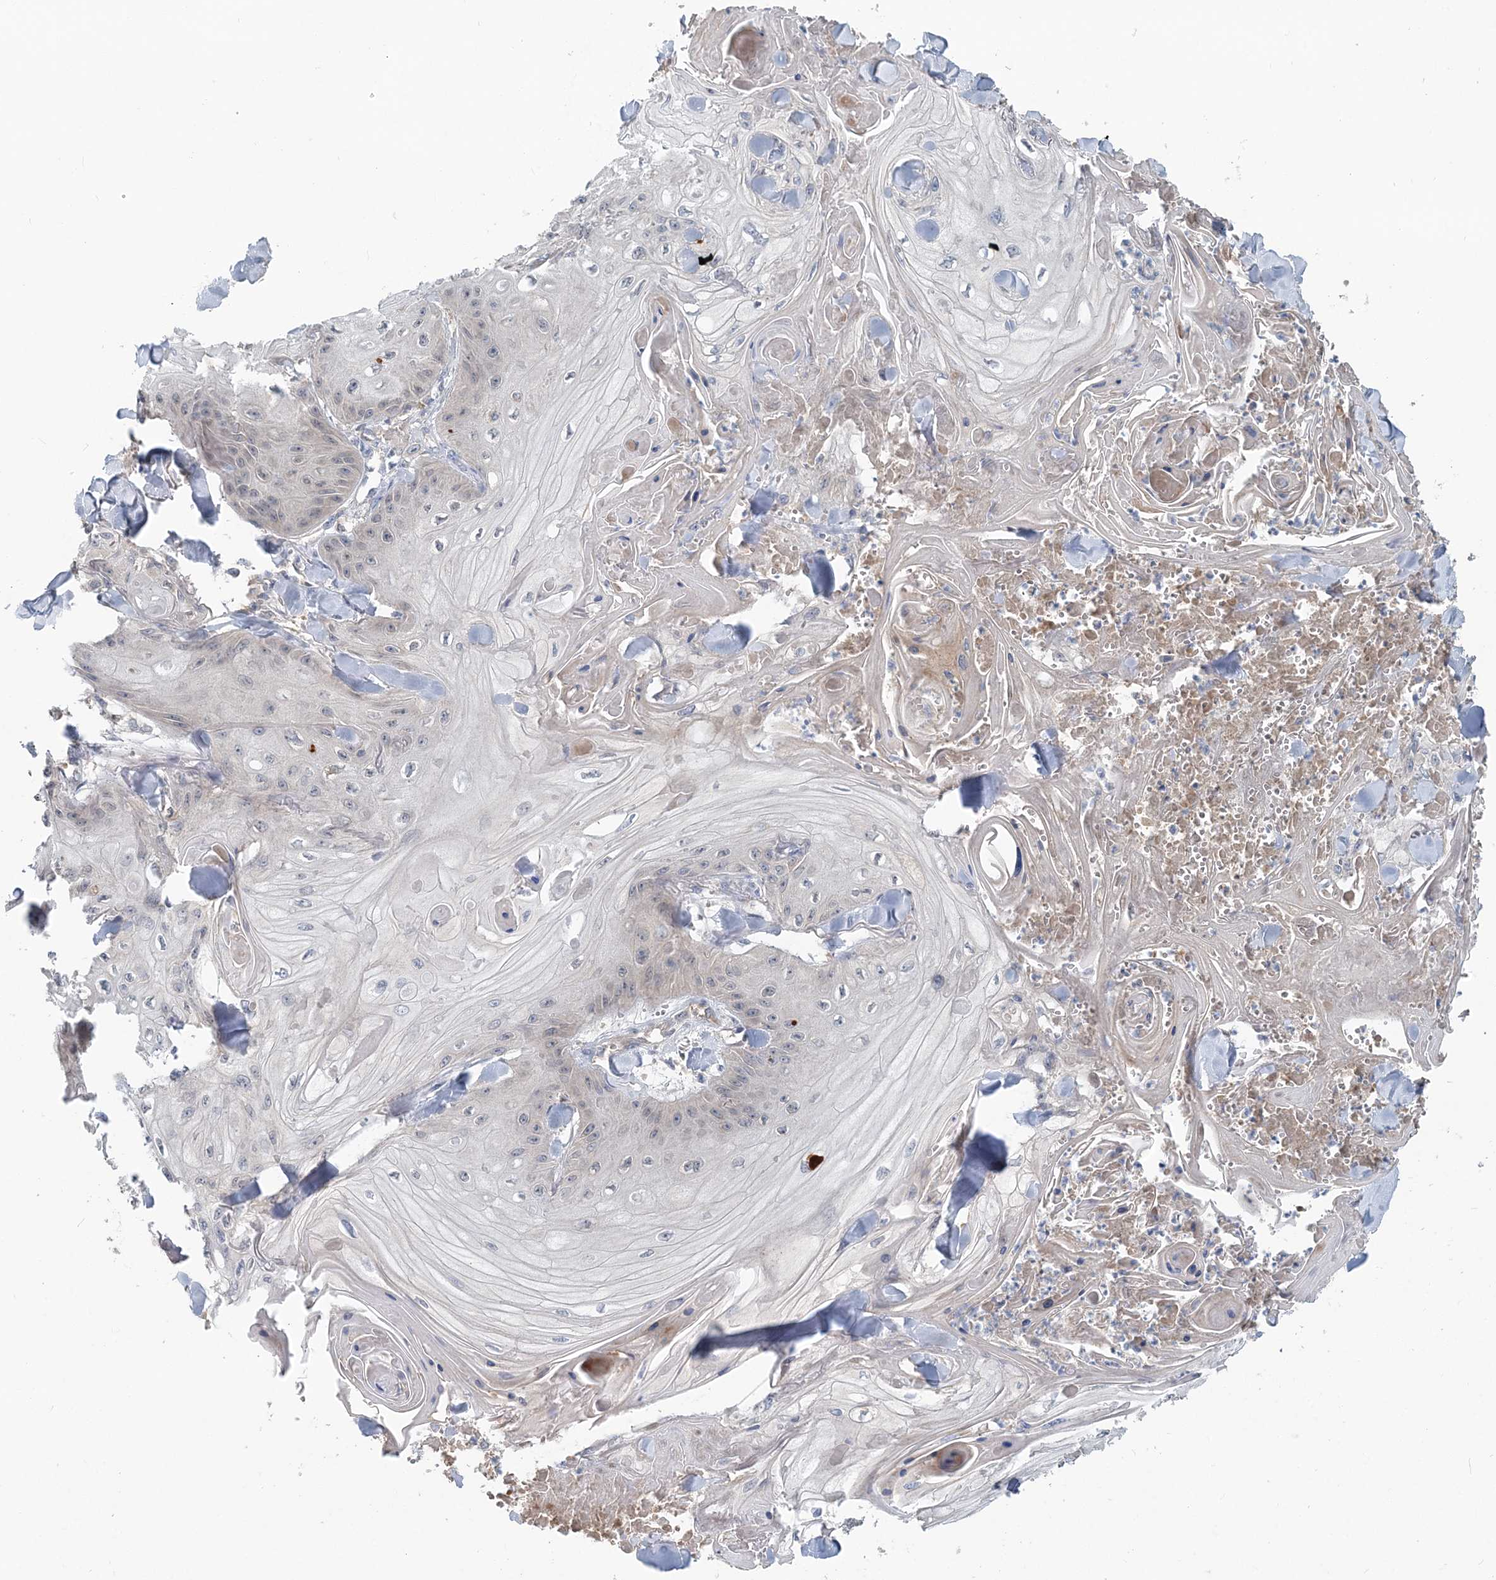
{"staining": {"intensity": "negative", "quantity": "none", "location": "none"}, "tissue": "skin cancer", "cell_type": "Tumor cells", "image_type": "cancer", "snomed": [{"axis": "morphology", "description": "Squamous cell carcinoma, NOS"}, {"axis": "topography", "description": "Skin"}], "caption": "An IHC histopathology image of skin cancer (squamous cell carcinoma) is shown. There is no staining in tumor cells of skin cancer (squamous cell carcinoma).", "gene": "RNF25", "patient": {"sex": "male", "age": 74}}